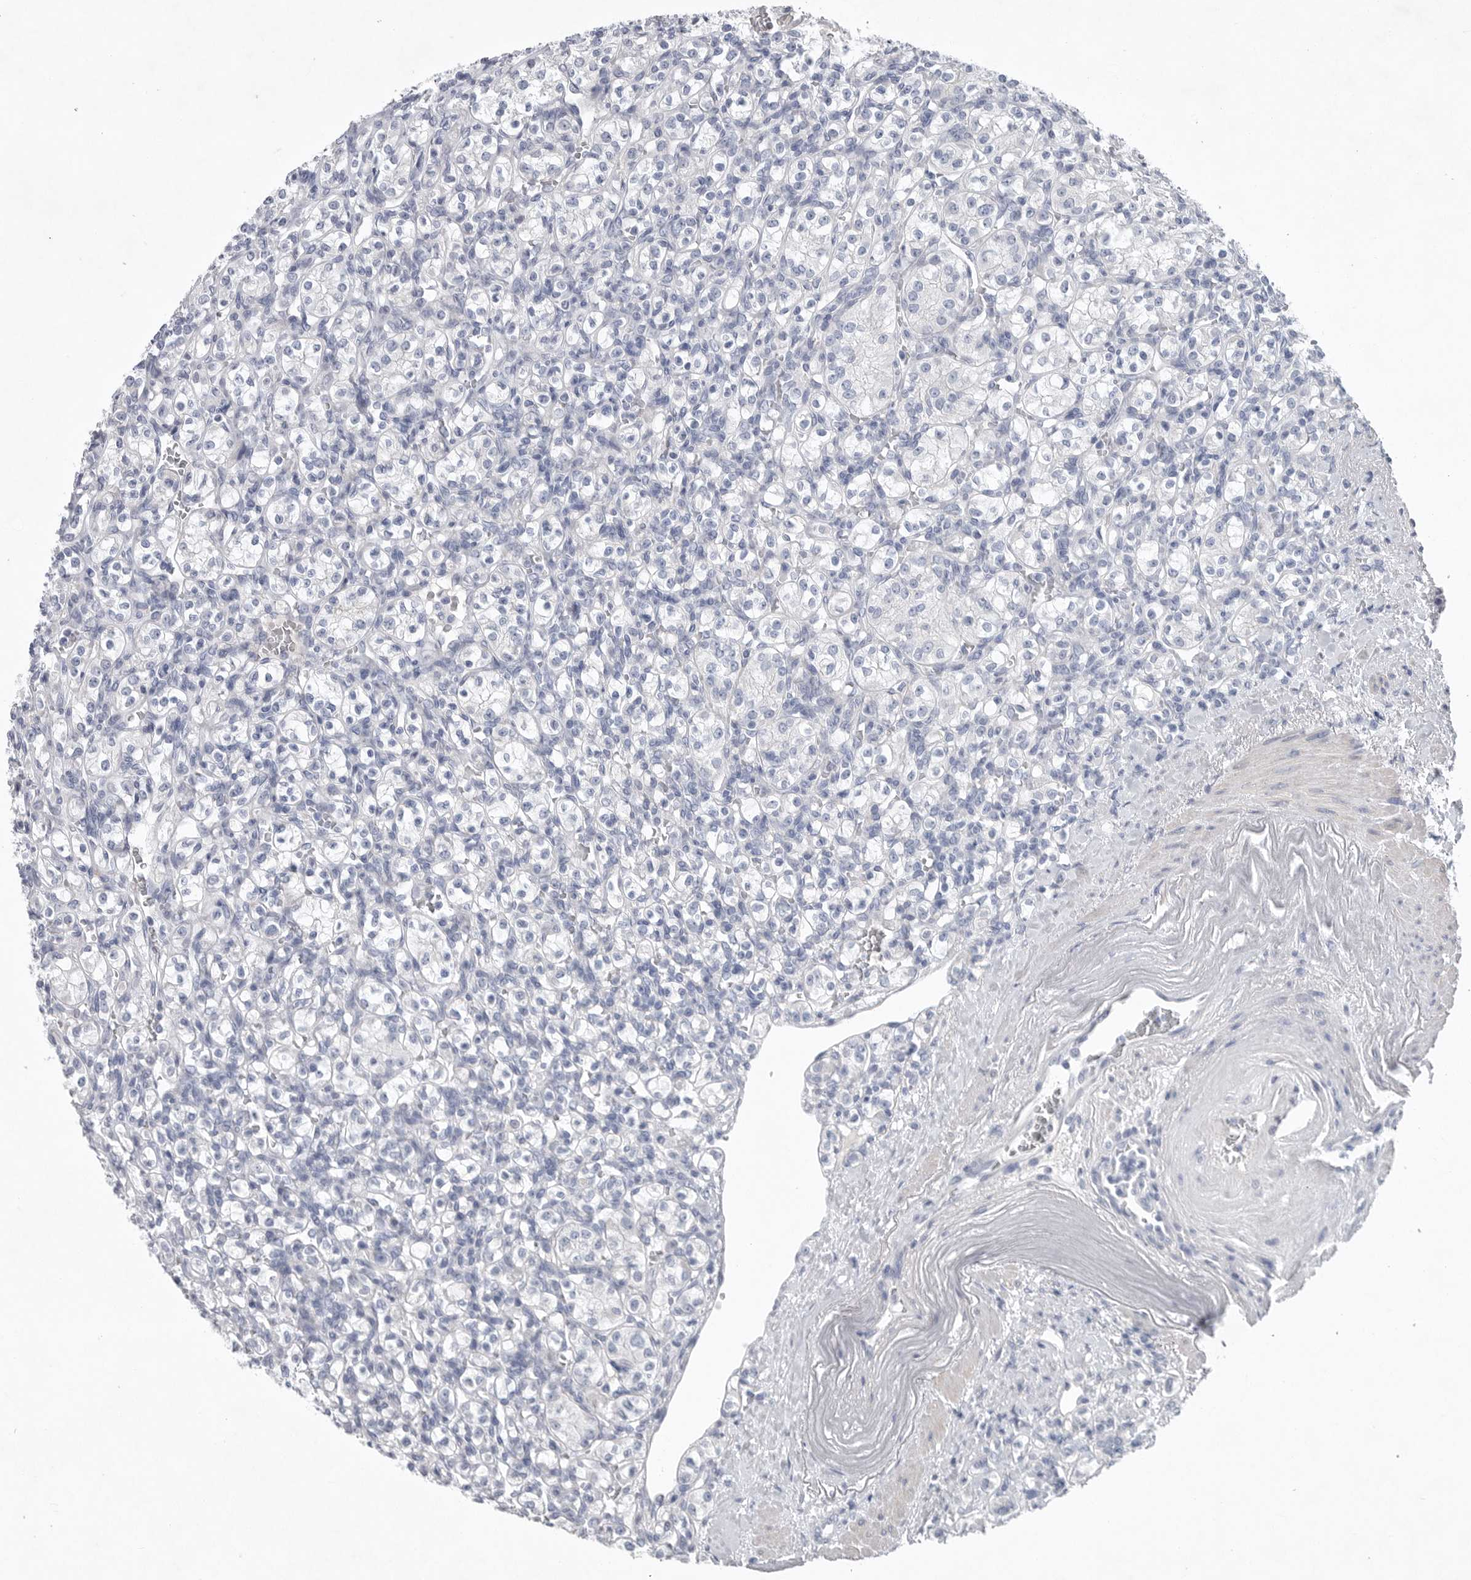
{"staining": {"intensity": "negative", "quantity": "none", "location": "none"}, "tissue": "renal cancer", "cell_type": "Tumor cells", "image_type": "cancer", "snomed": [{"axis": "morphology", "description": "Adenocarcinoma, NOS"}, {"axis": "topography", "description": "Kidney"}], "caption": "A high-resolution image shows immunohistochemistry (IHC) staining of renal adenocarcinoma, which exhibits no significant expression in tumor cells. The staining was performed using DAB (3,3'-diaminobenzidine) to visualize the protein expression in brown, while the nuclei were stained in blue with hematoxylin (Magnification: 20x).", "gene": "CAMK2B", "patient": {"sex": "male", "age": 77}}